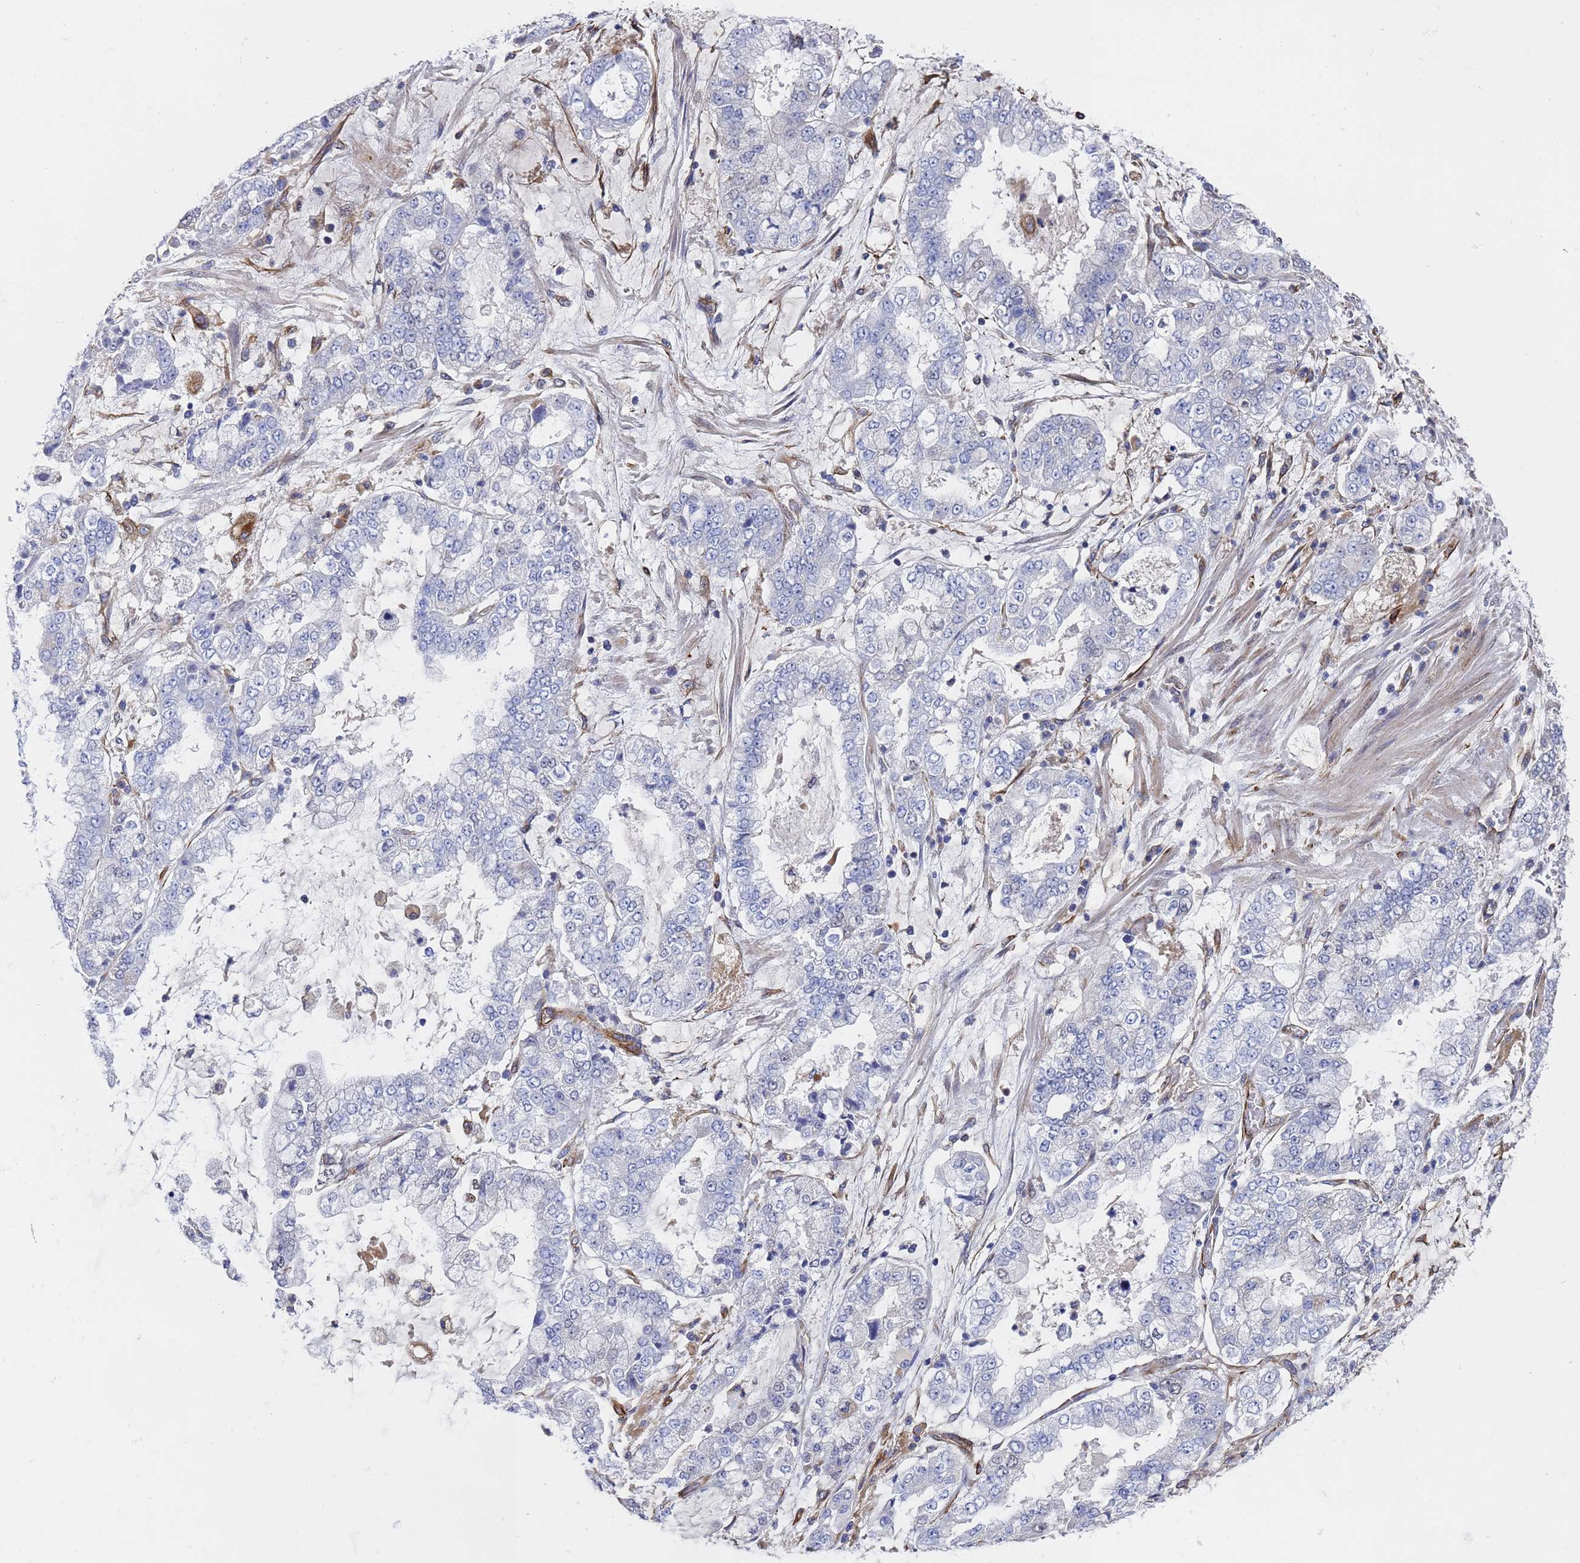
{"staining": {"intensity": "negative", "quantity": "none", "location": "none"}, "tissue": "stomach cancer", "cell_type": "Tumor cells", "image_type": "cancer", "snomed": [{"axis": "morphology", "description": "Adenocarcinoma, NOS"}, {"axis": "topography", "description": "Stomach"}], "caption": "An image of stomach cancer (adenocarcinoma) stained for a protein shows no brown staining in tumor cells.", "gene": "SYT13", "patient": {"sex": "male", "age": 76}}